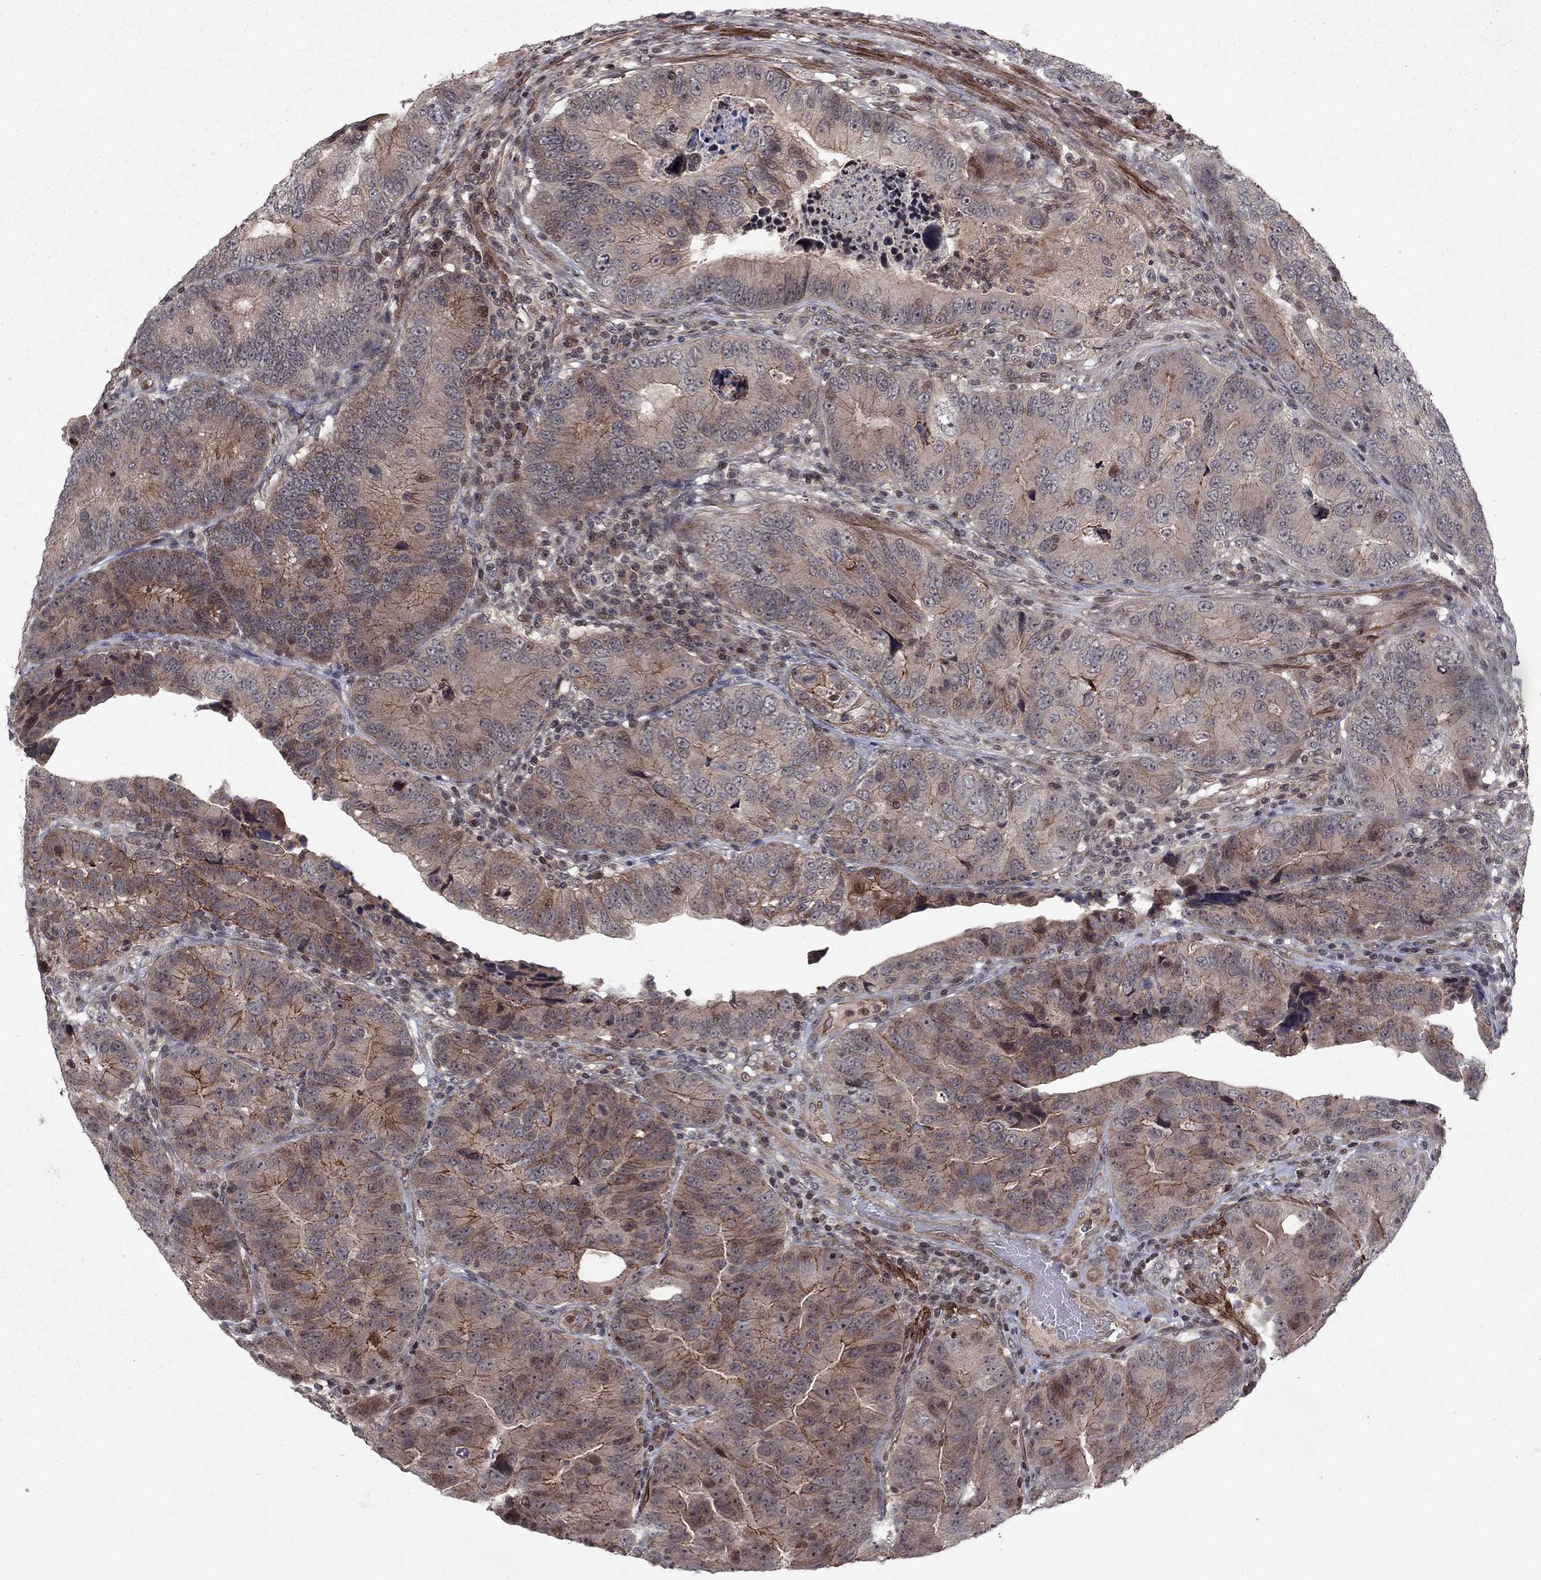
{"staining": {"intensity": "moderate", "quantity": "<25%", "location": "cytoplasmic/membranous"}, "tissue": "colorectal cancer", "cell_type": "Tumor cells", "image_type": "cancer", "snomed": [{"axis": "morphology", "description": "Adenocarcinoma, NOS"}, {"axis": "topography", "description": "Colon"}], "caption": "Tumor cells reveal low levels of moderate cytoplasmic/membranous expression in about <25% of cells in colorectal cancer.", "gene": "SORBS1", "patient": {"sex": "female", "age": 72}}